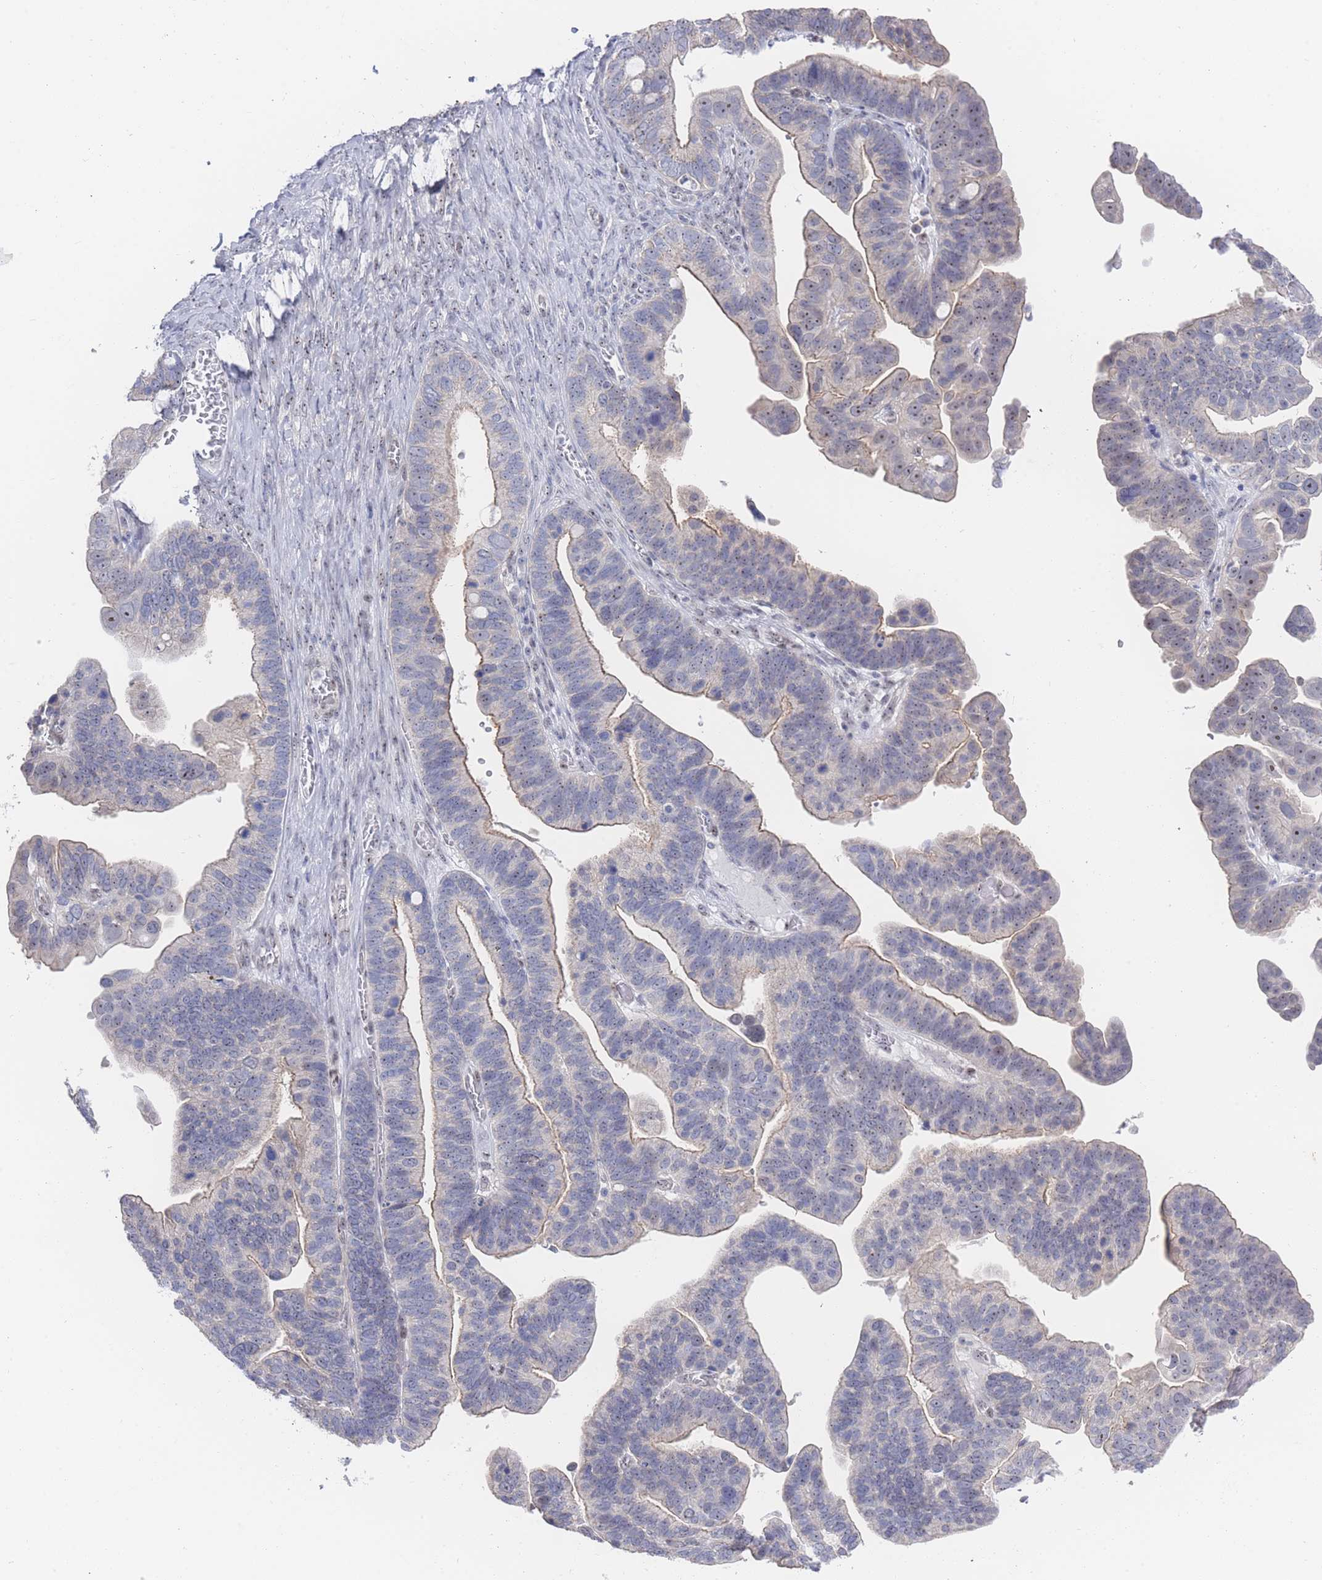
{"staining": {"intensity": "weak", "quantity": "25%-75%", "location": "cytoplasmic/membranous"}, "tissue": "ovarian cancer", "cell_type": "Tumor cells", "image_type": "cancer", "snomed": [{"axis": "morphology", "description": "Cystadenocarcinoma, serous, NOS"}, {"axis": "topography", "description": "Ovary"}], "caption": "Serous cystadenocarcinoma (ovarian) stained for a protein exhibits weak cytoplasmic/membranous positivity in tumor cells.", "gene": "ZNF142", "patient": {"sex": "female", "age": 56}}